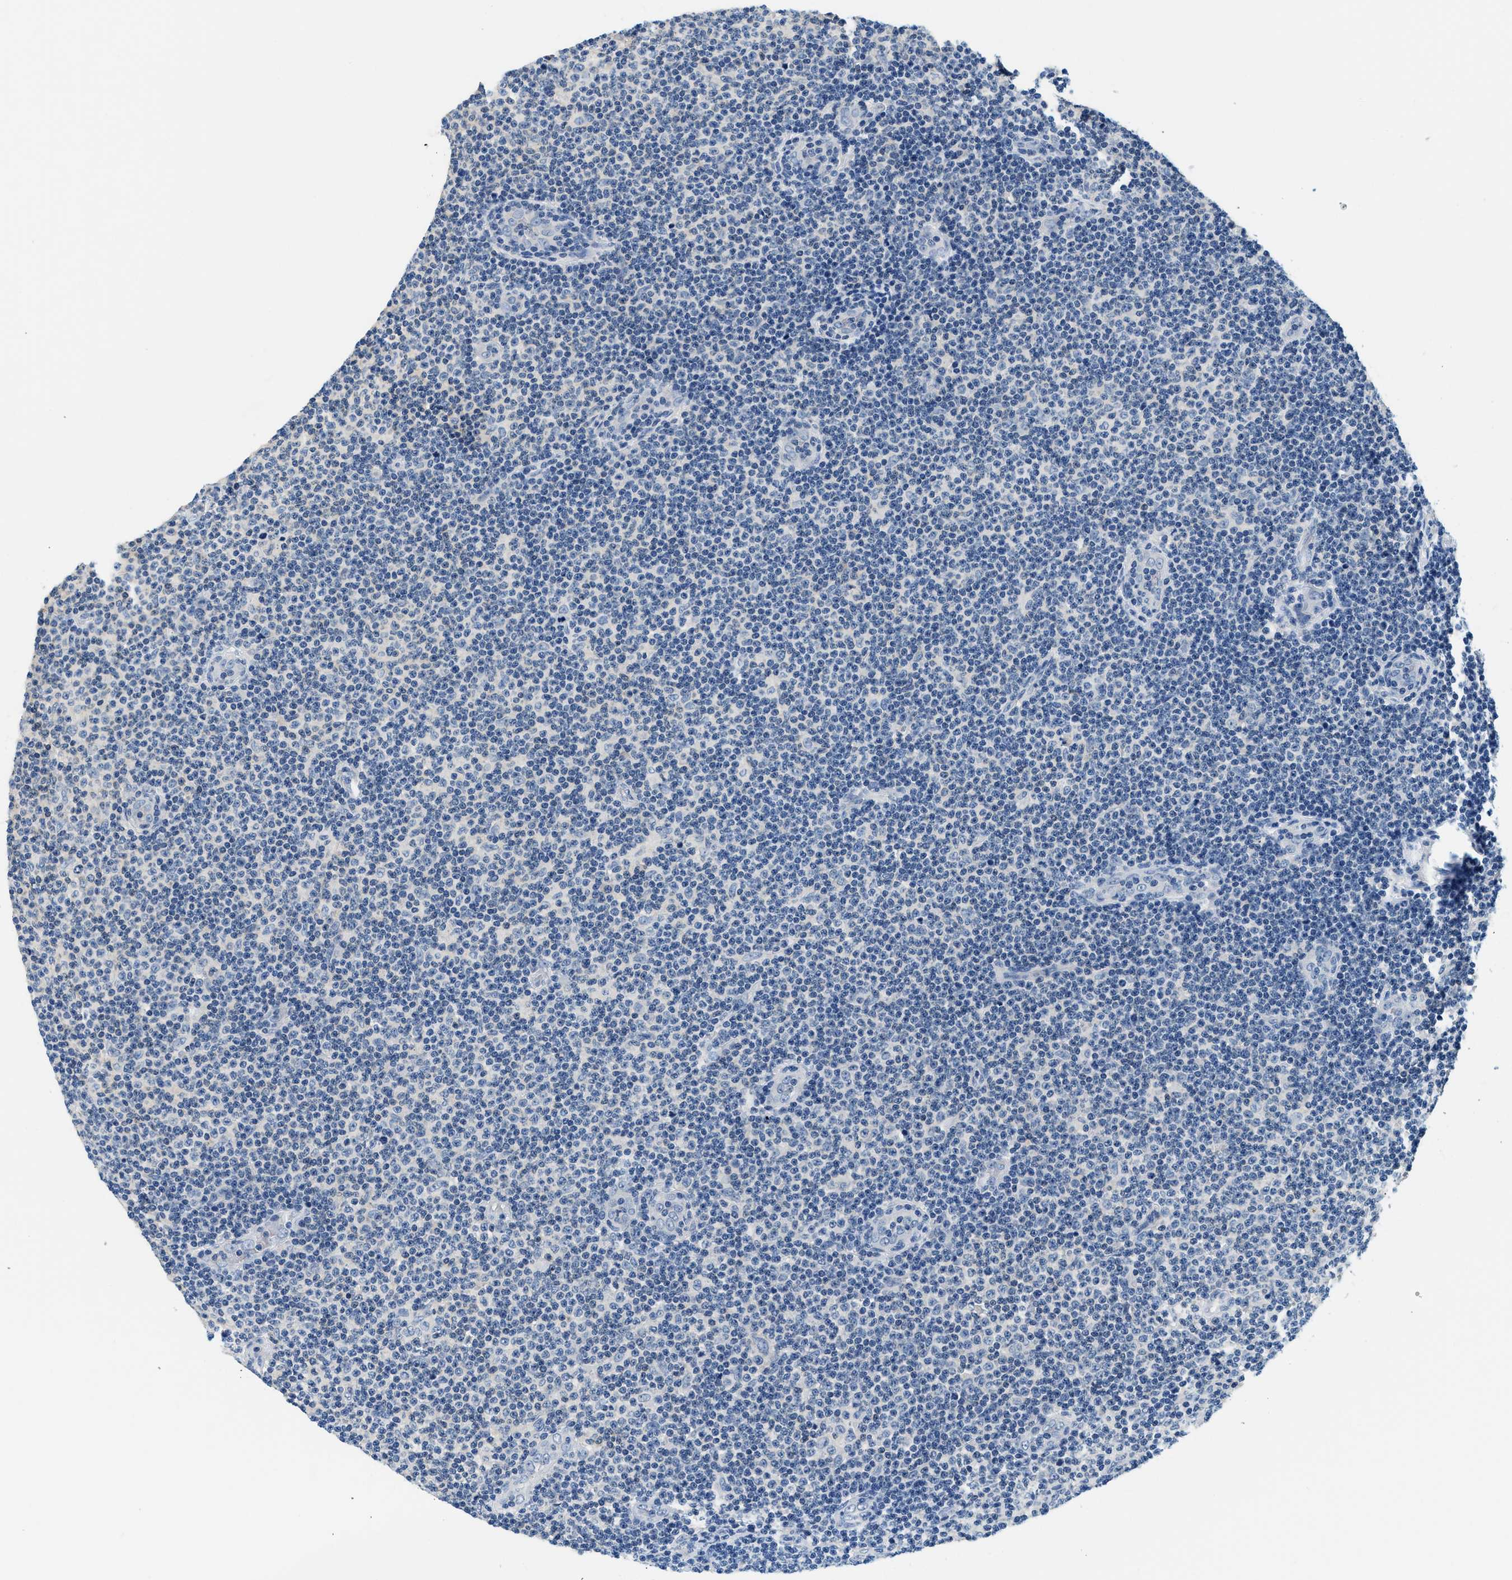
{"staining": {"intensity": "negative", "quantity": "none", "location": "none"}, "tissue": "lymphoma", "cell_type": "Tumor cells", "image_type": "cancer", "snomed": [{"axis": "morphology", "description": "Malignant lymphoma, non-Hodgkin's type, Low grade"}, {"axis": "topography", "description": "Lymph node"}], "caption": "Human low-grade malignant lymphoma, non-Hodgkin's type stained for a protein using IHC shows no staining in tumor cells.", "gene": "SLC35E1", "patient": {"sex": "male", "age": 83}}